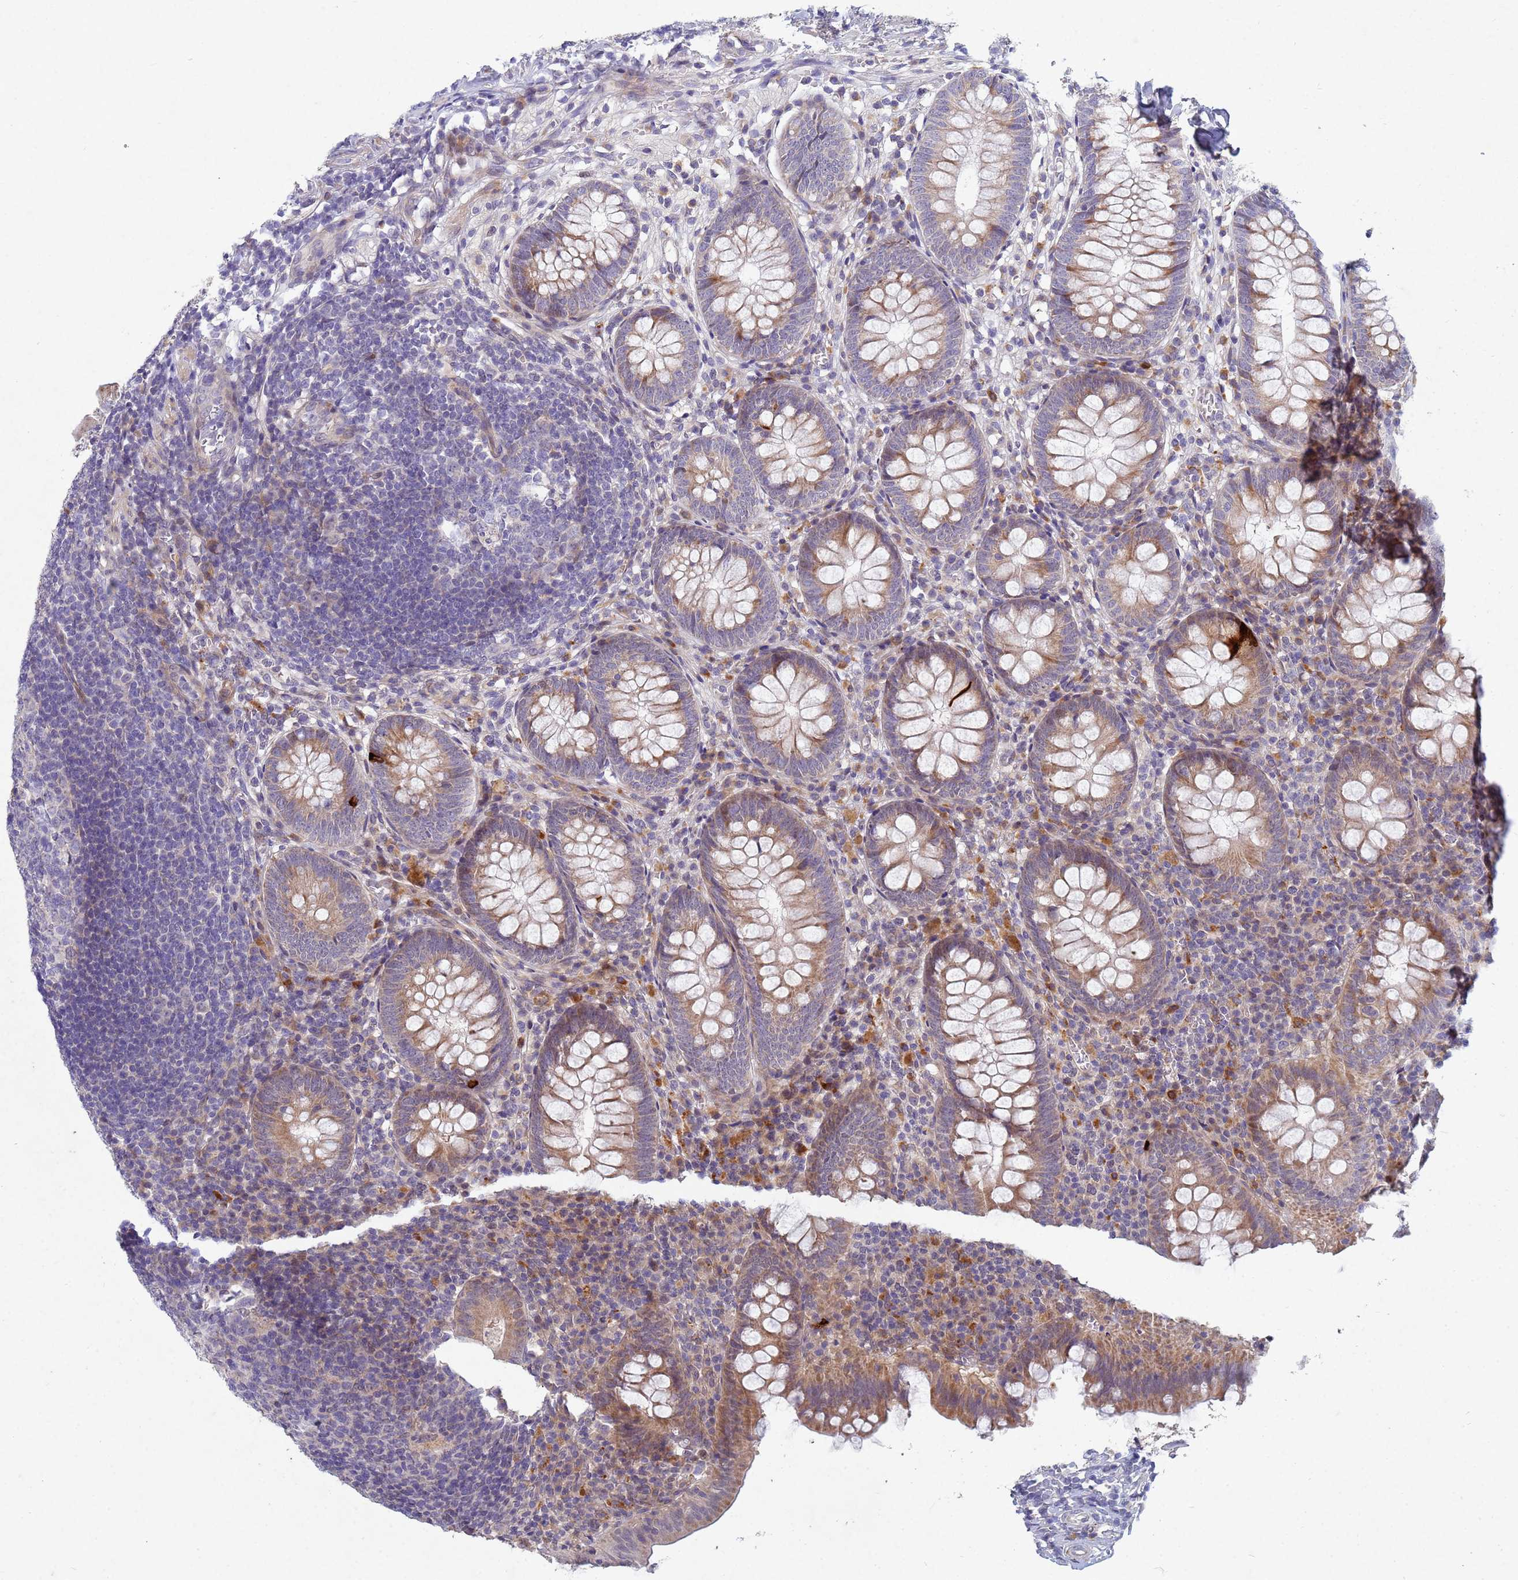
{"staining": {"intensity": "moderate", "quantity": "25%-75%", "location": "cytoplasmic/membranous"}, "tissue": "appendix", "cell_type": "Glandular cells", "image_type": "normal", "snomed": [{"axis": "morphology", "description": "Normal tissue, NOS"}, {"axis": "topography", "description": "Appendix"}], "caption": "An IHC image of benign tissue is shown. Protein staining in brown labels moderate cytoplasmic/membranous positivity in appendix within glandular cells.", "gene": "TNPO2", "patient": {"sex": "male", "age": 56}}